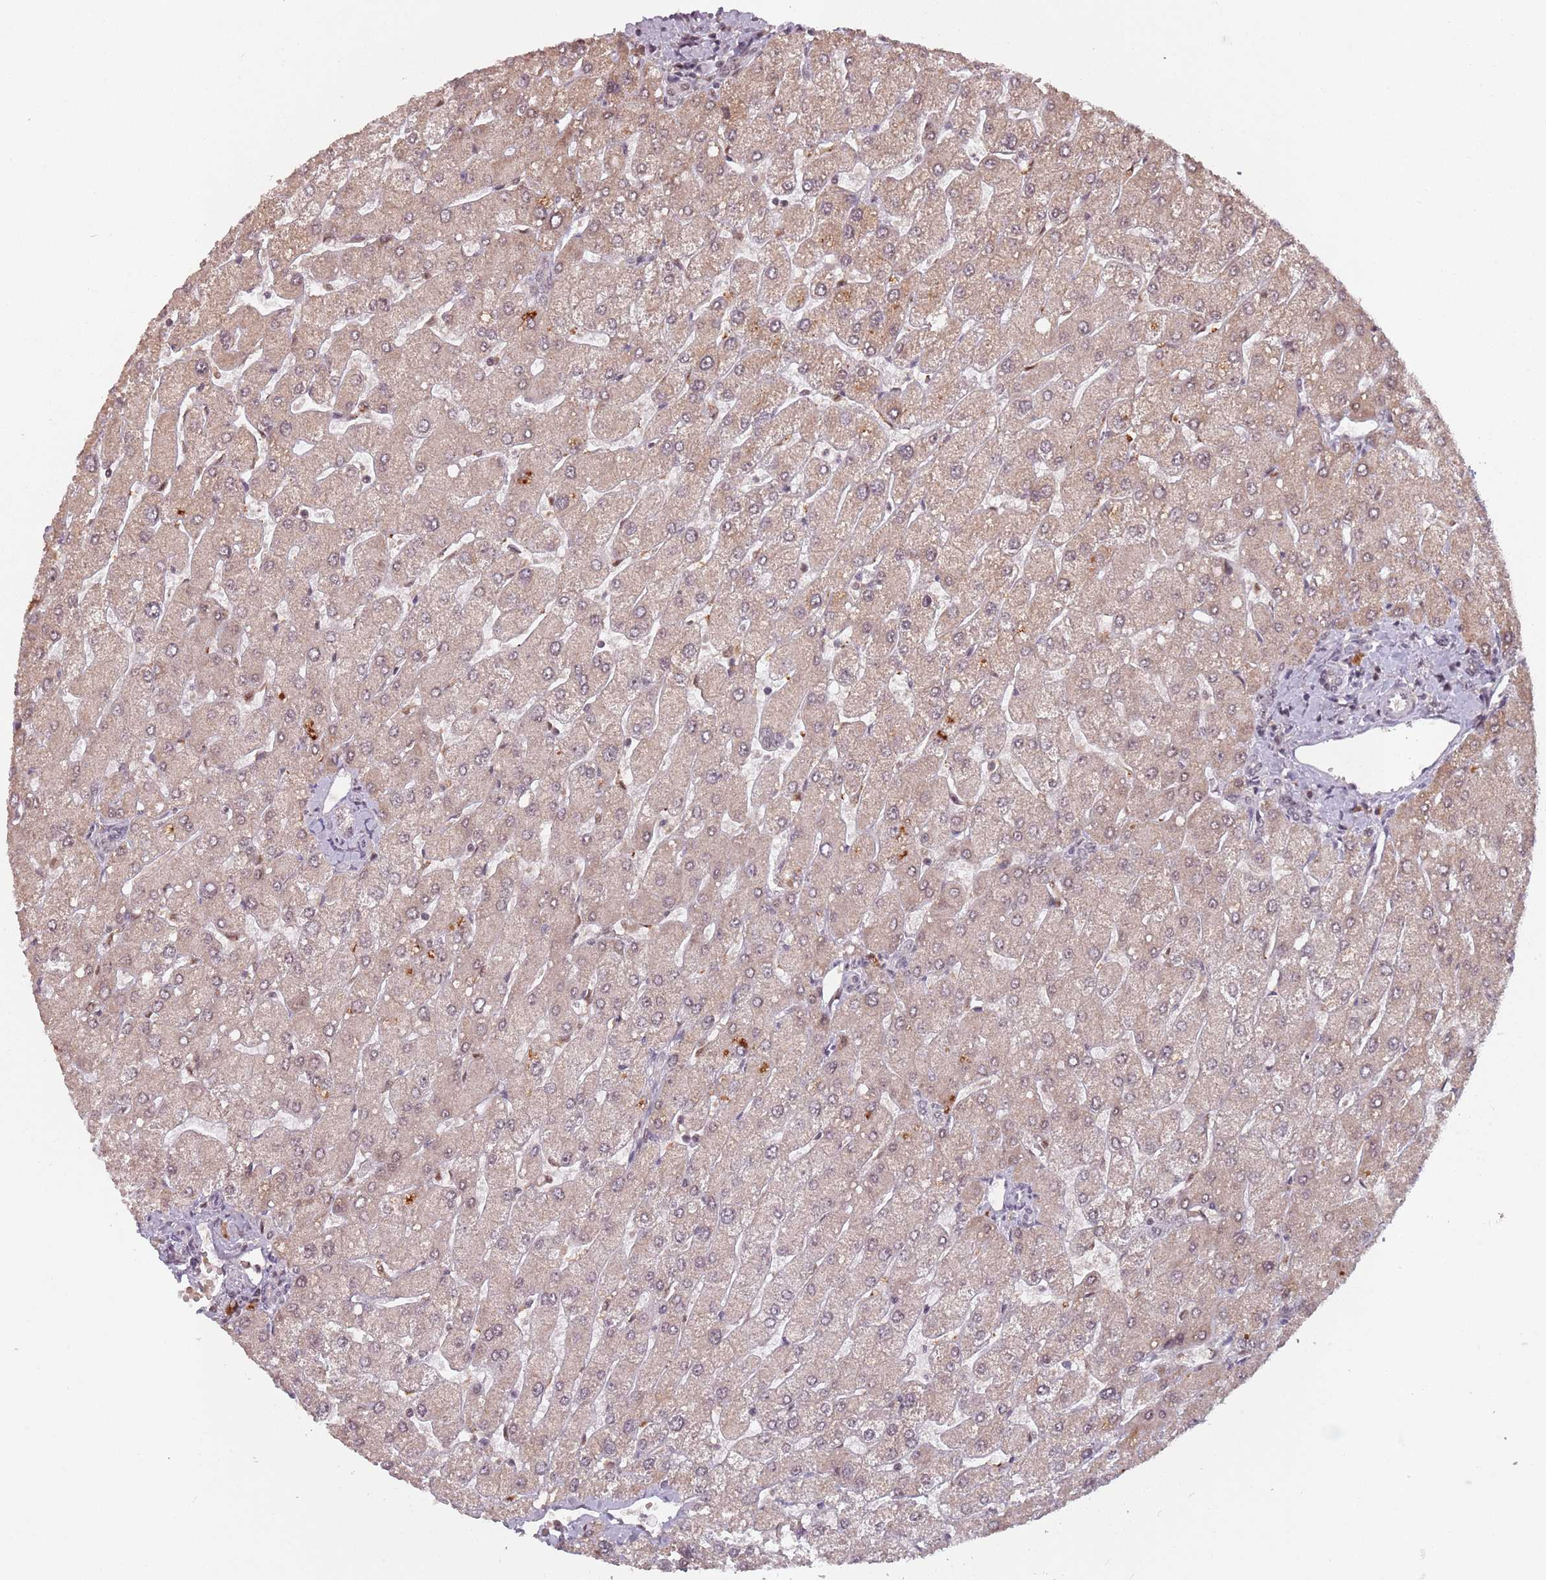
{"staining": {"intensity": "negative", "quantity": "none", "location": "none"}, "tissue": "liver", "cell_type": "Cholangiocytes", "image_type": "normal", "snomed": [{"axis": "morphology", "description": "Normal tissue, NOS"}, {"axis": "topography", "description": "Liver"}], "caption": "Histopathology image shows no significant protein positivity in cholangiocytes of normal liver. Nuclei are stained in blue.", "gene": "NCBP1", "patient": {"sex": "male", "age": 55}}